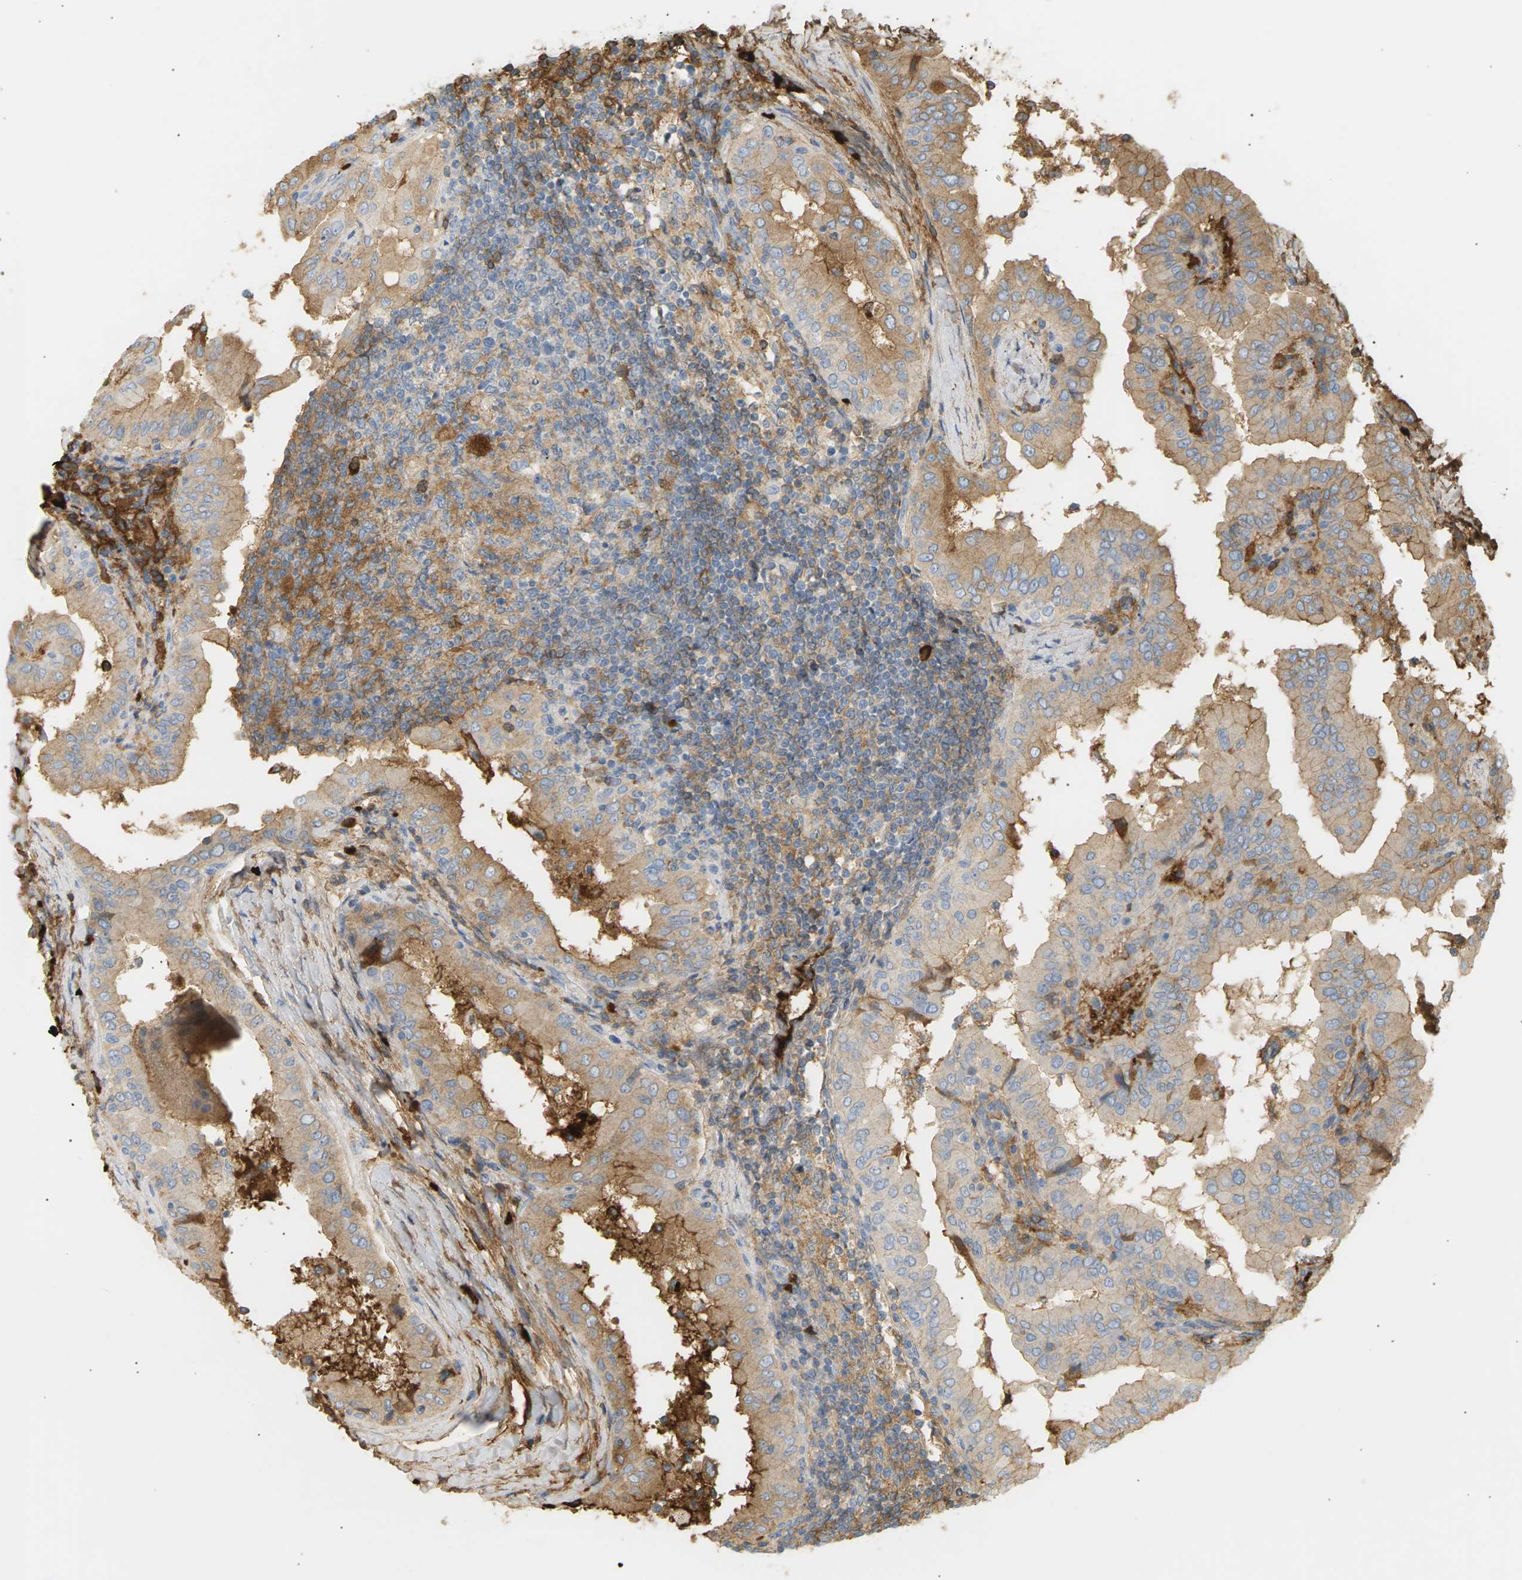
{"staining": {"intensity": "moderate", "quantity": ">75%", "location": "cytoplasmic/membranous"}, "tissue": "thyroid cancer", "cell_type": "Tumor cells", "image_type": "cancer", "snomed": [{"axis": "morphology", "description": "Papillary adenocarcinoma, NOS"}, {"axis": "topography", "description": "Thyroid gland"}], "caption": "Thyroid cancer stained with DAB (3,3'-diaminobenzidine) IHC exhibits medium levels of moderate cytoplasmic/membranous positivity in about >75% of tumor cells.", "gene": "IGLC3", "patient": {"sex": "male", "age": 33}}